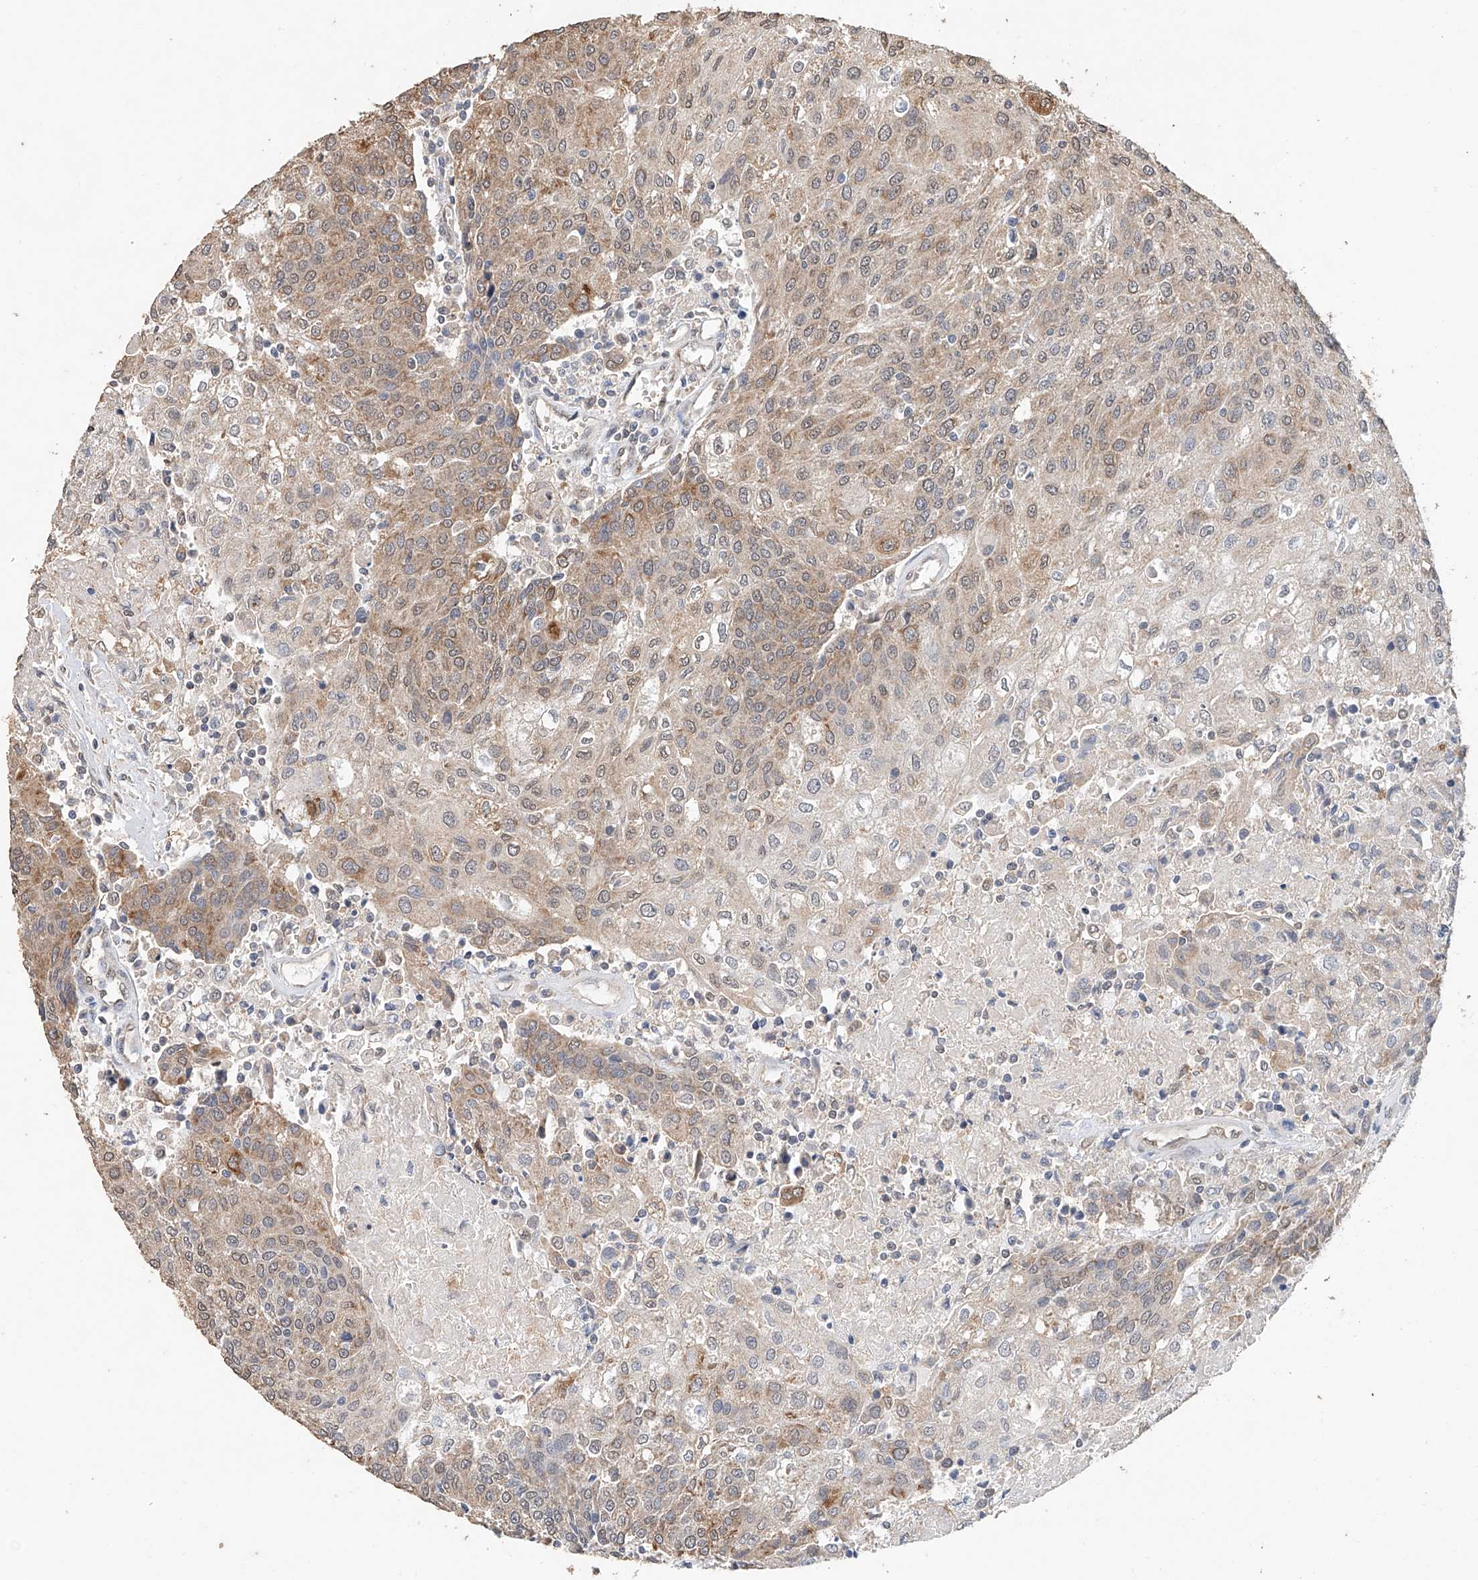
{"staining": {"intensity": "moderate", "quantity": "25%-75%", "location": "cytoplasmic/membranous"}, "tissue": "urothelial cancer", "cell_type": "Tumor cells", "image_type": "cancer", "snomed": [{"axis": "morphology", "description": "Urothelial carcinoma, High grade"}, {"axis": "topography", "description": "Urinary bladder"}], "caption": "Urothelial cancer tissue displays moderate cytoplasmic/membranous expression in about 25%-75% of tumor cells, visualized by immunohistochemistry. (Brightfield microscopy of DAB IHC at high magnification).", "gene": "CERS4", "patient": {"sex": "female", "age": 85}}